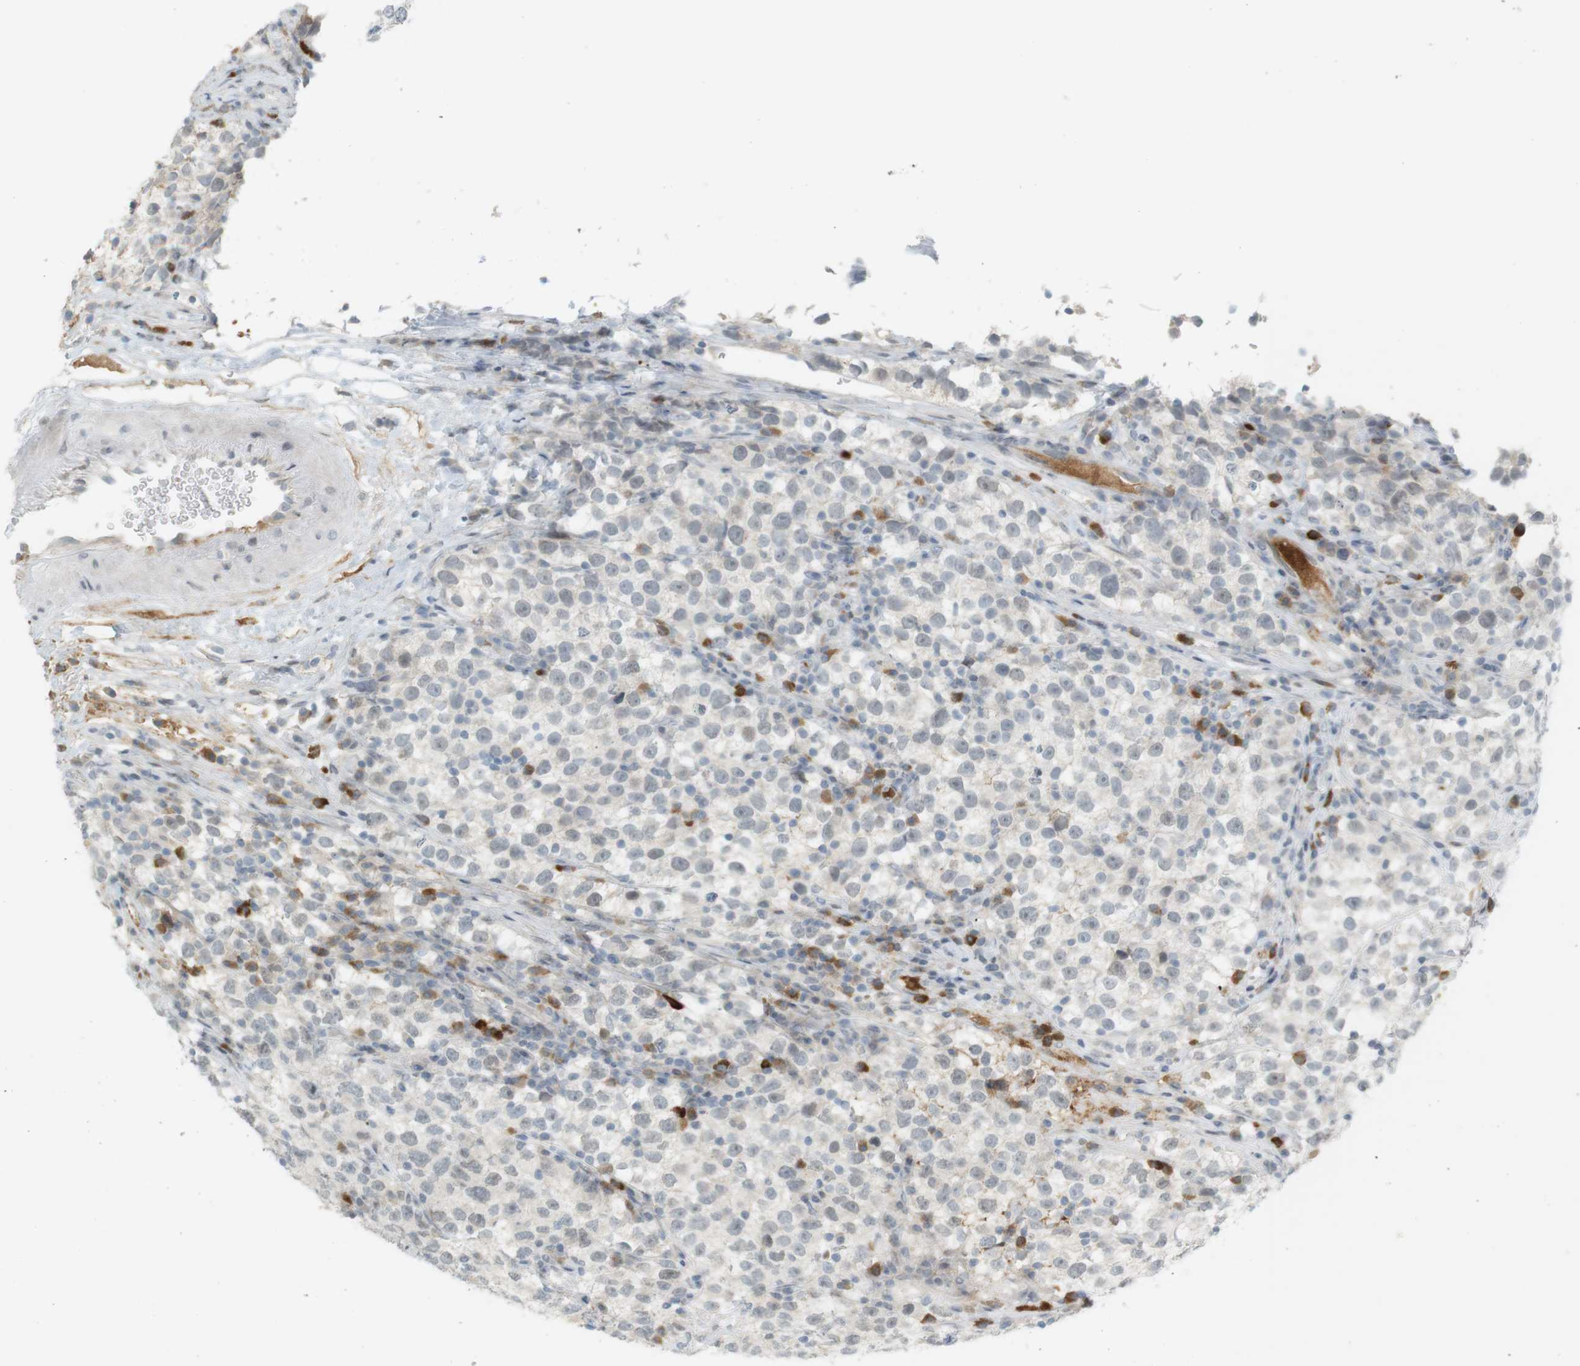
{"staining": {"intensity": "negative", "quantity": "none", "location": "none"}, "tissue": "testis cancer", "cell_type": "Tumor cells", "image_type": "cancer", "snomed": [{"axis": "morphology", "description": "Seminoma, NOS"}, {"axis": "topography", "description": "Testis"}], "caption": "Immunohistochemical staining of testis cancer (seminoma) demonstrates no significant positivity in tumor cells. (DAB (3,3'-diaminobenzidine) immunohistochemistry (IHC), high magnification).", "gene": "DMC1", "patient": {"sex": "male", "age": 22}}